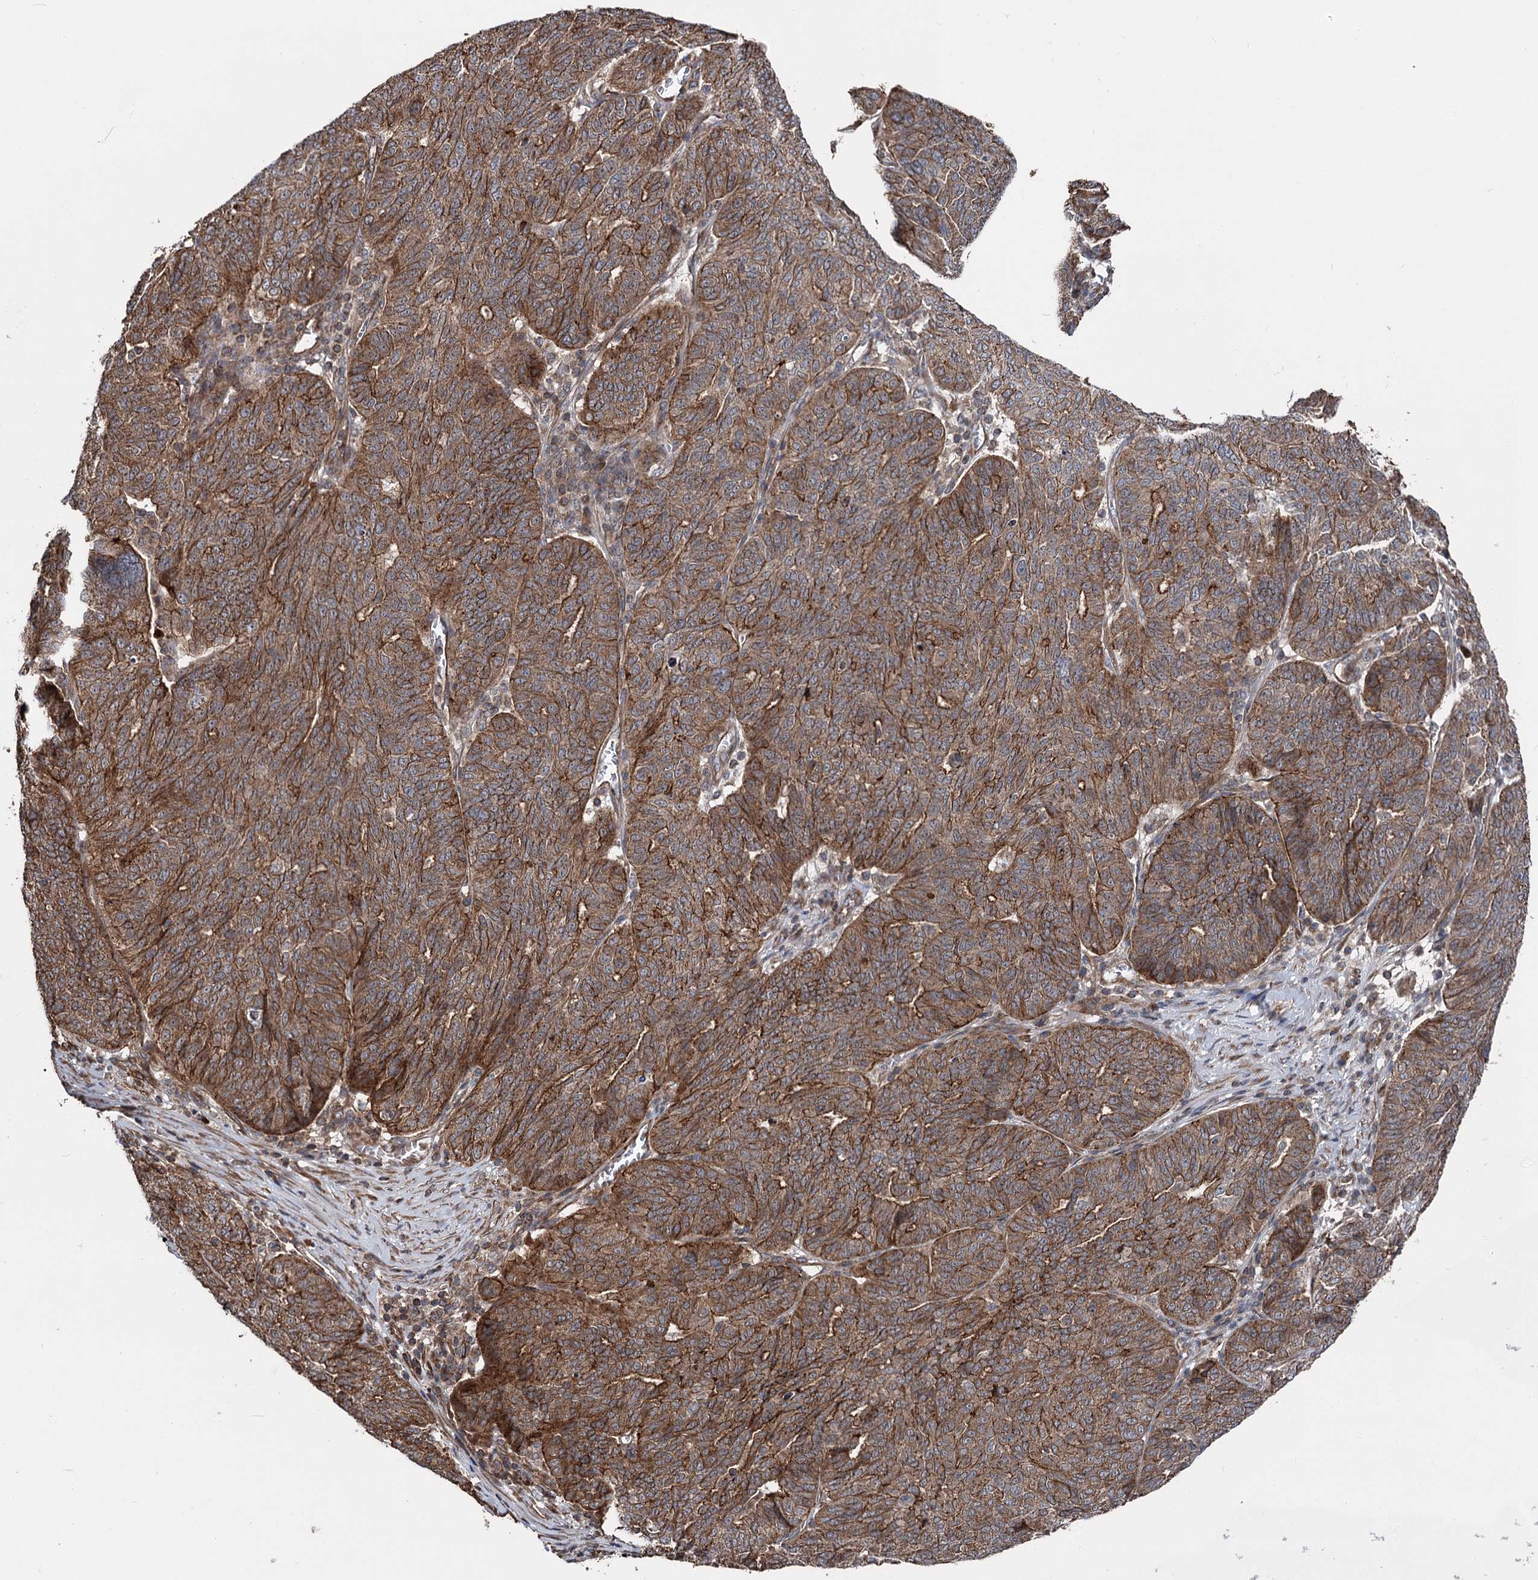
{"staining": {"intensity": "moderate", "quantity": ">75%", "location": "cytoplasmic/membranous"}, "tissue": "ovarian cancer", "cell_type": "Tumor cells", "image_type": "cancer", "snomed": [{"axis": "morphology", "description": "Cystadenocarcinoma, serous, NOS"}, {"axis": "topography", "description": "Ovary"}], "caption": "There is medium levels of moderate cytoplasmic/membranous staining in tumor cells of ovarian cancer, as demonstrated by immunohistochemical staining (brown color).", "gene": "ITFG2", "patient": {"sex": "female", "age": 59}}